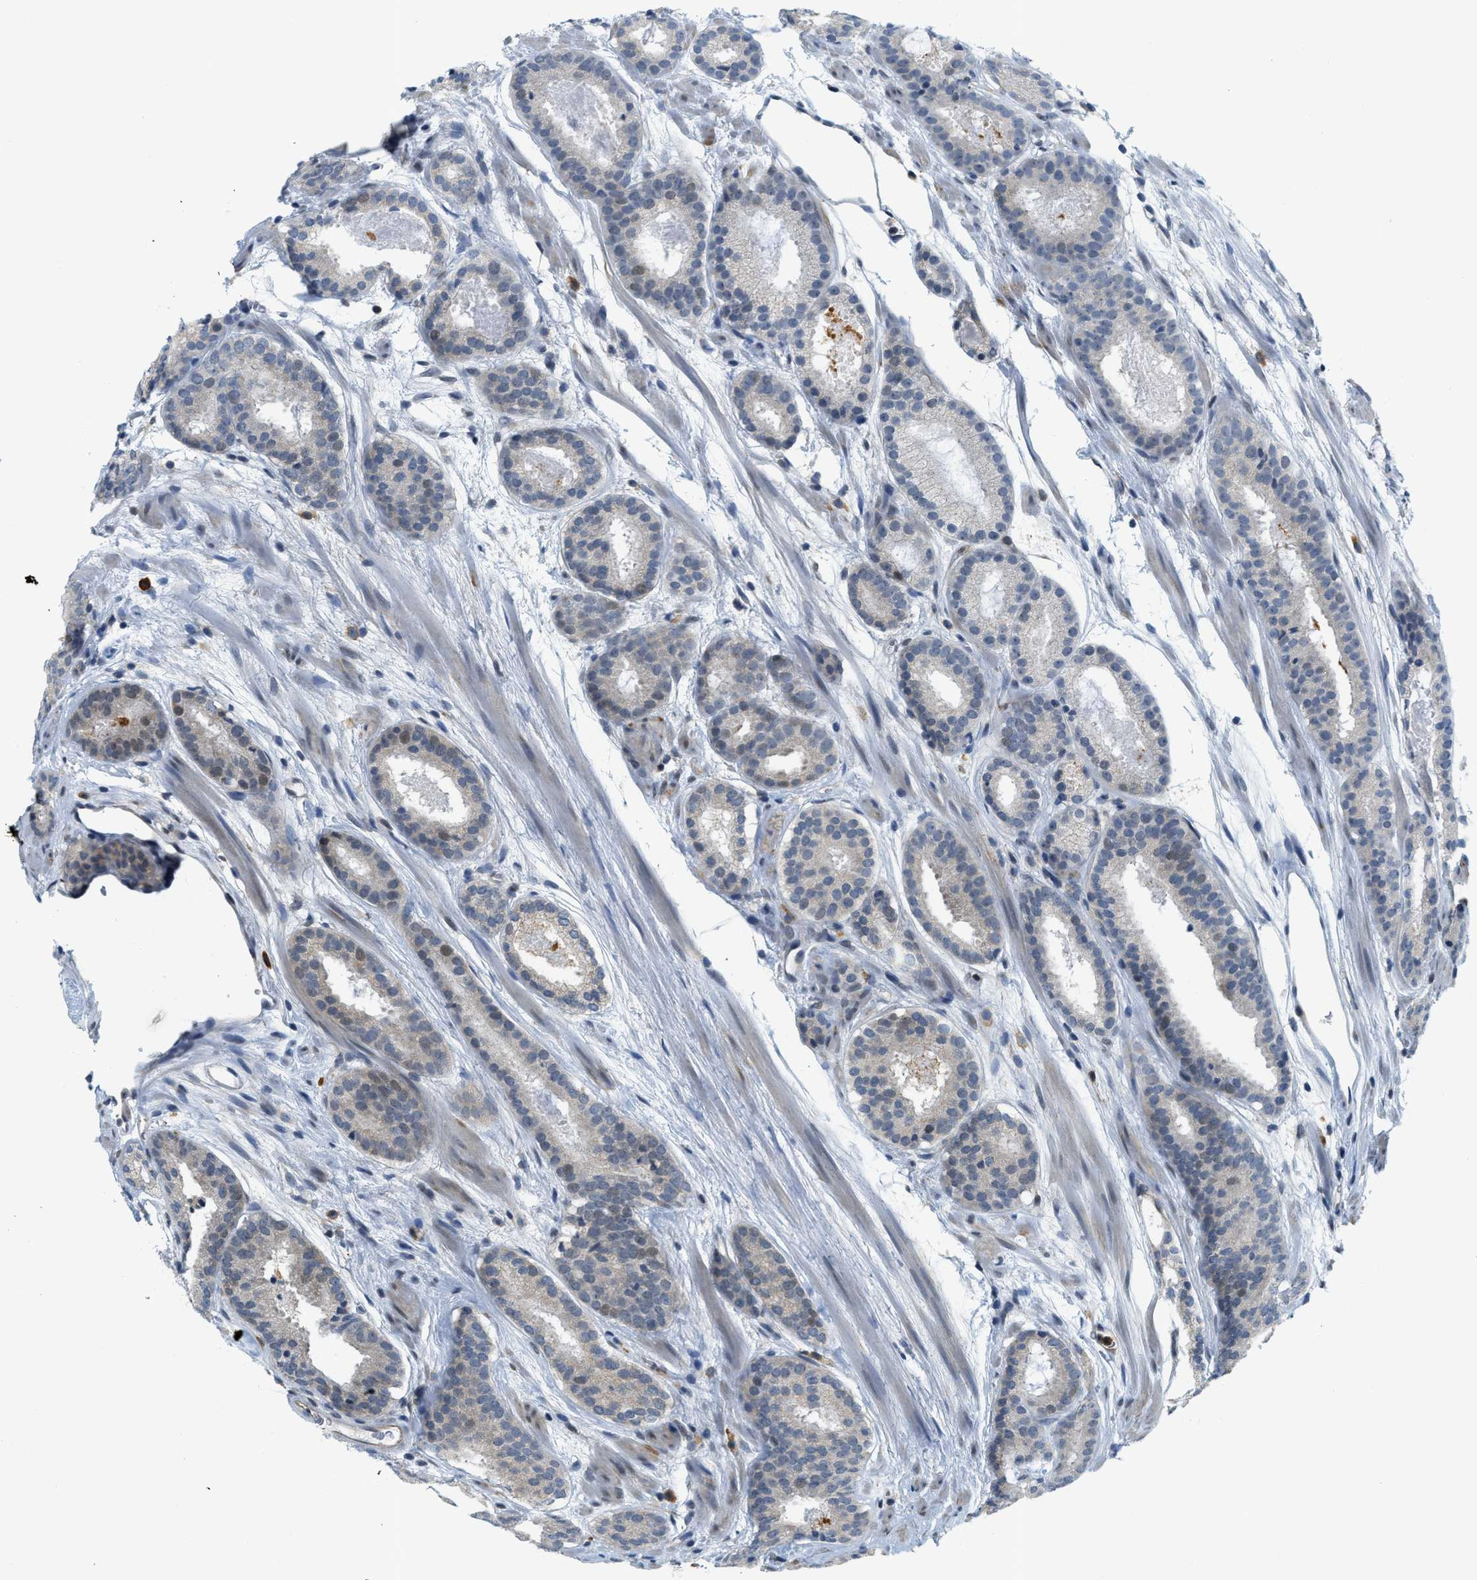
{"staining": {"intensity": "weak", "quantity": "<25%", "location": "cytoplasmic/membranous,nuclear"}, "tissue": "prostate cancer", "cell_type": "Tumor cells", "image_type": "cancer", "snomed": [{"axis": "morphology", "description": "Adenocarcinoma, Low grade"}, {"axis": "topography", "description": "Prostate"}], "caption": "Immunohistochemistry of human prostate cancer (adenocarcinoma (low-grade)) demonstrates no positivity in tumor cells. (IHC, brightfield microscopy, high magnification).", "gene": "KMT2A", "patient": {"sex": "male", "age": 69}}